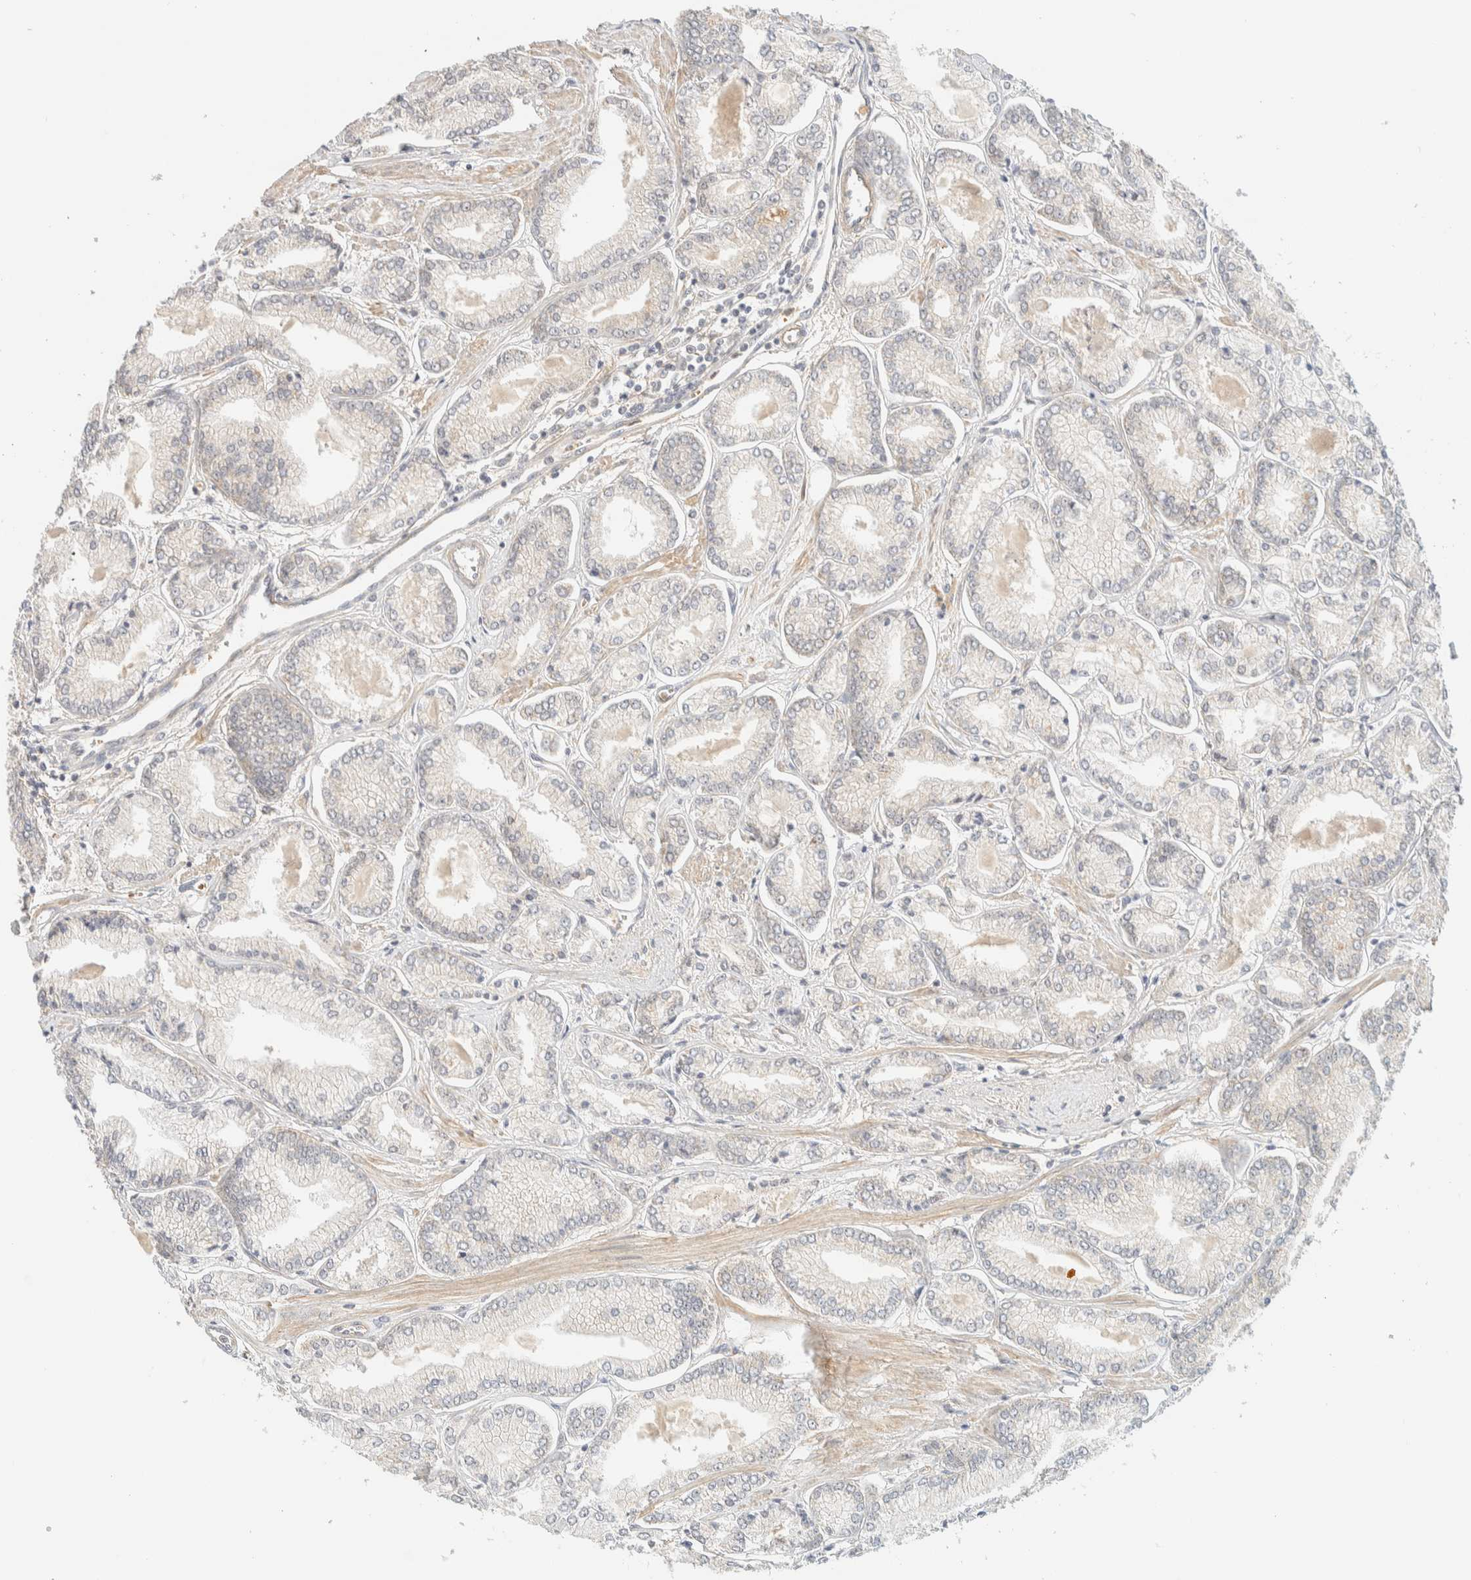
{"staining": {"intensity": "negative", "quantity": "none", "location": "none"}, "tissue": "prostate cancer", "cell_type": "Tumor cells", "image_type": "cancer", "snomed": [{"axis": "morphology", "description": "Adenocarcinoma, Low grade"}, {"axis": "topography", "description": "Prostate"}], "caption": "An immunohistochemistry (IHC) histopathology image of prostate cancer is shown. There is no staining in tumor cells of prostate cancer.", "gene": "TNK1", "patient": {"sex": "male", "age": 52}}